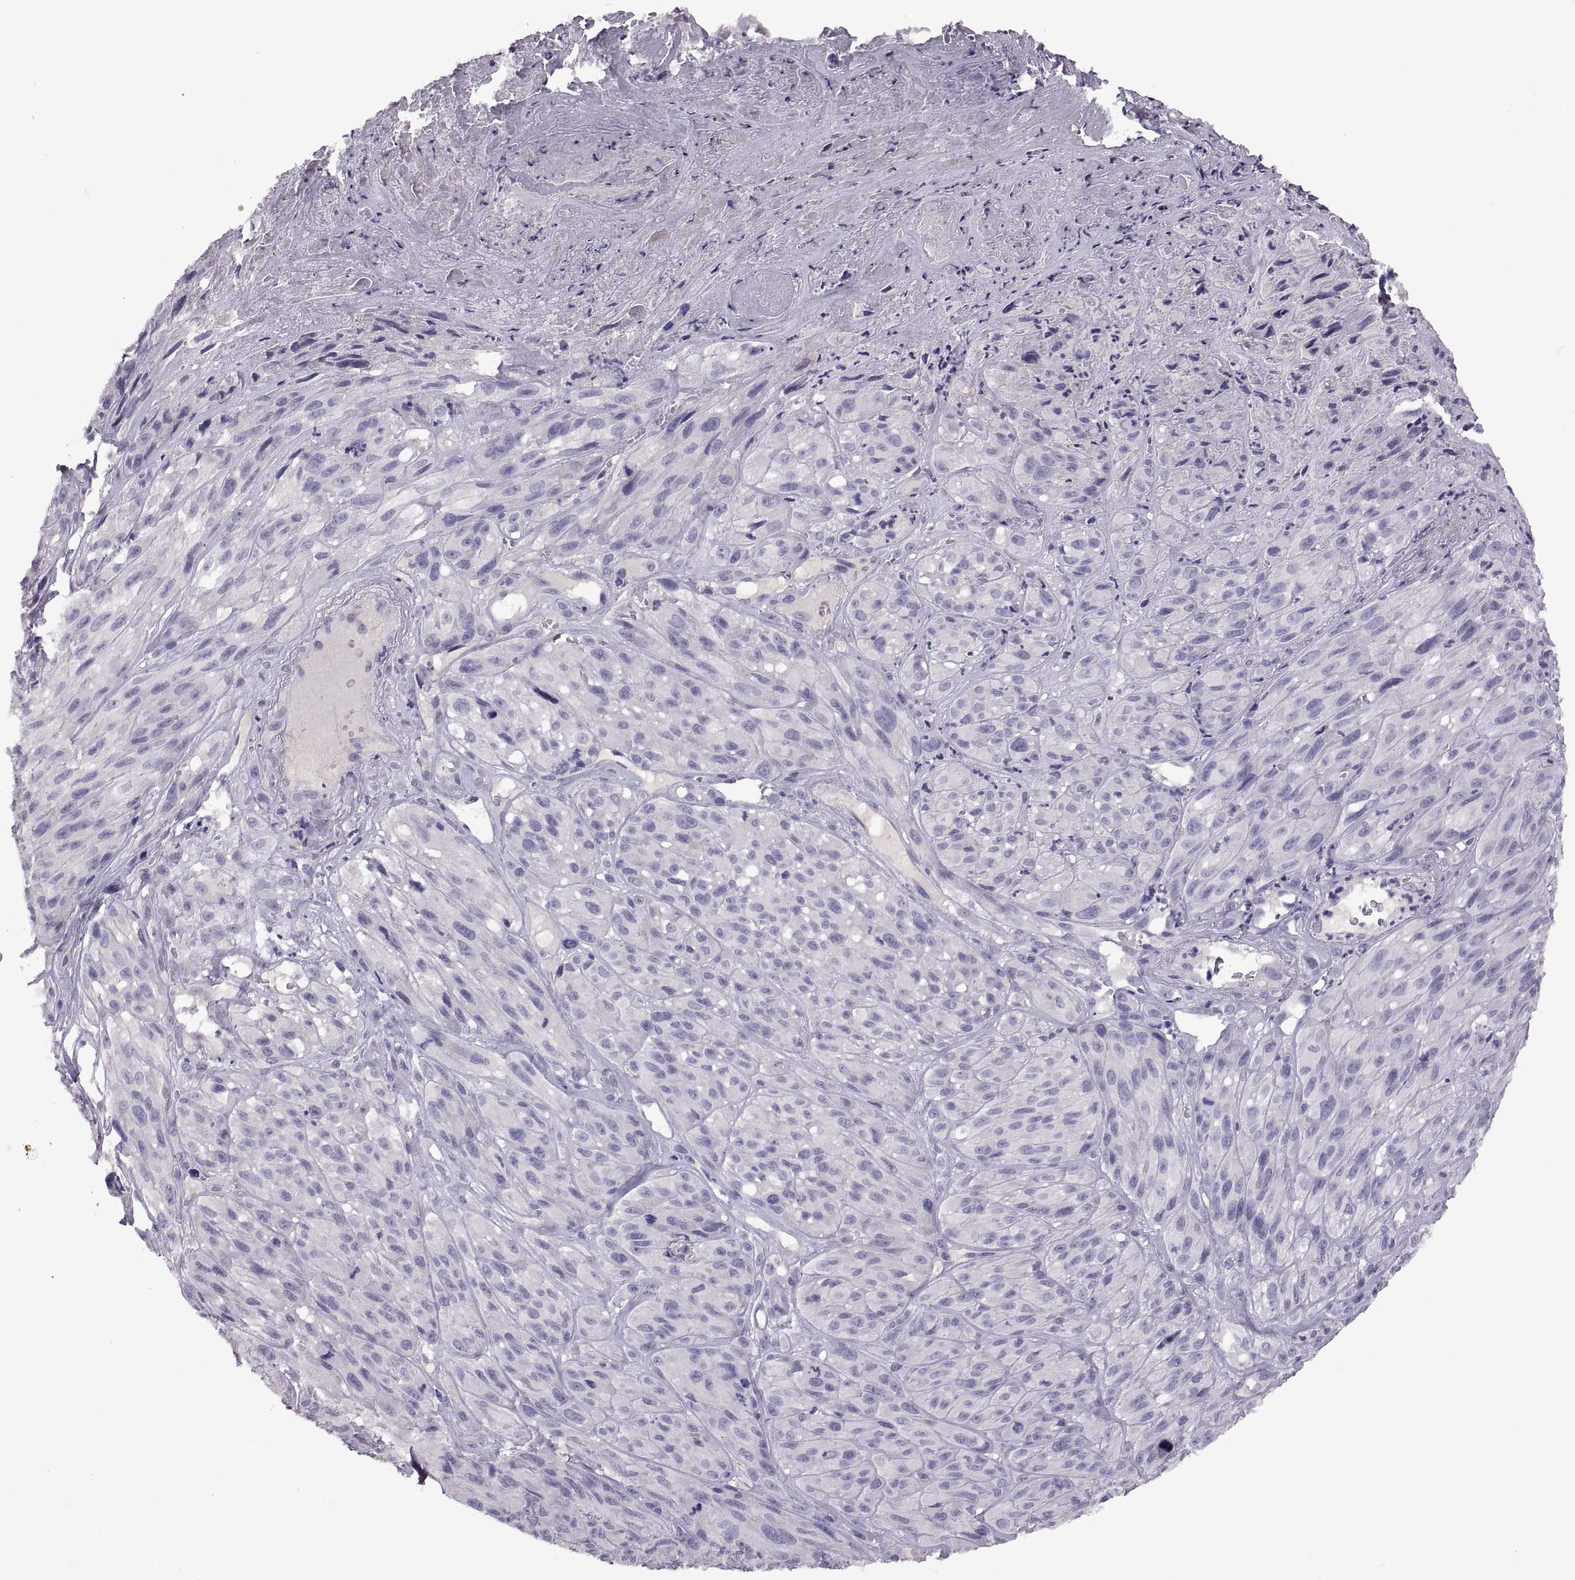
{"staining": {"intensity": "negative", "quantity": "none", "location": "none"}, "tissue": "melanoma", "cell_type": "Tumor cells", "image_type": "cancer", "snomed": [{"axis": "morphology", "description": "Malignant melanoma, NOS"}, {"axis": "topography", "description": "Skin"}], "caption": "Human melanoma stained for a protein using immunohistochemistry (IHC) demonstrates no staining in tumor cells.", "gene": "TBX19", "patient": {"sex": "male", "age": 51}}